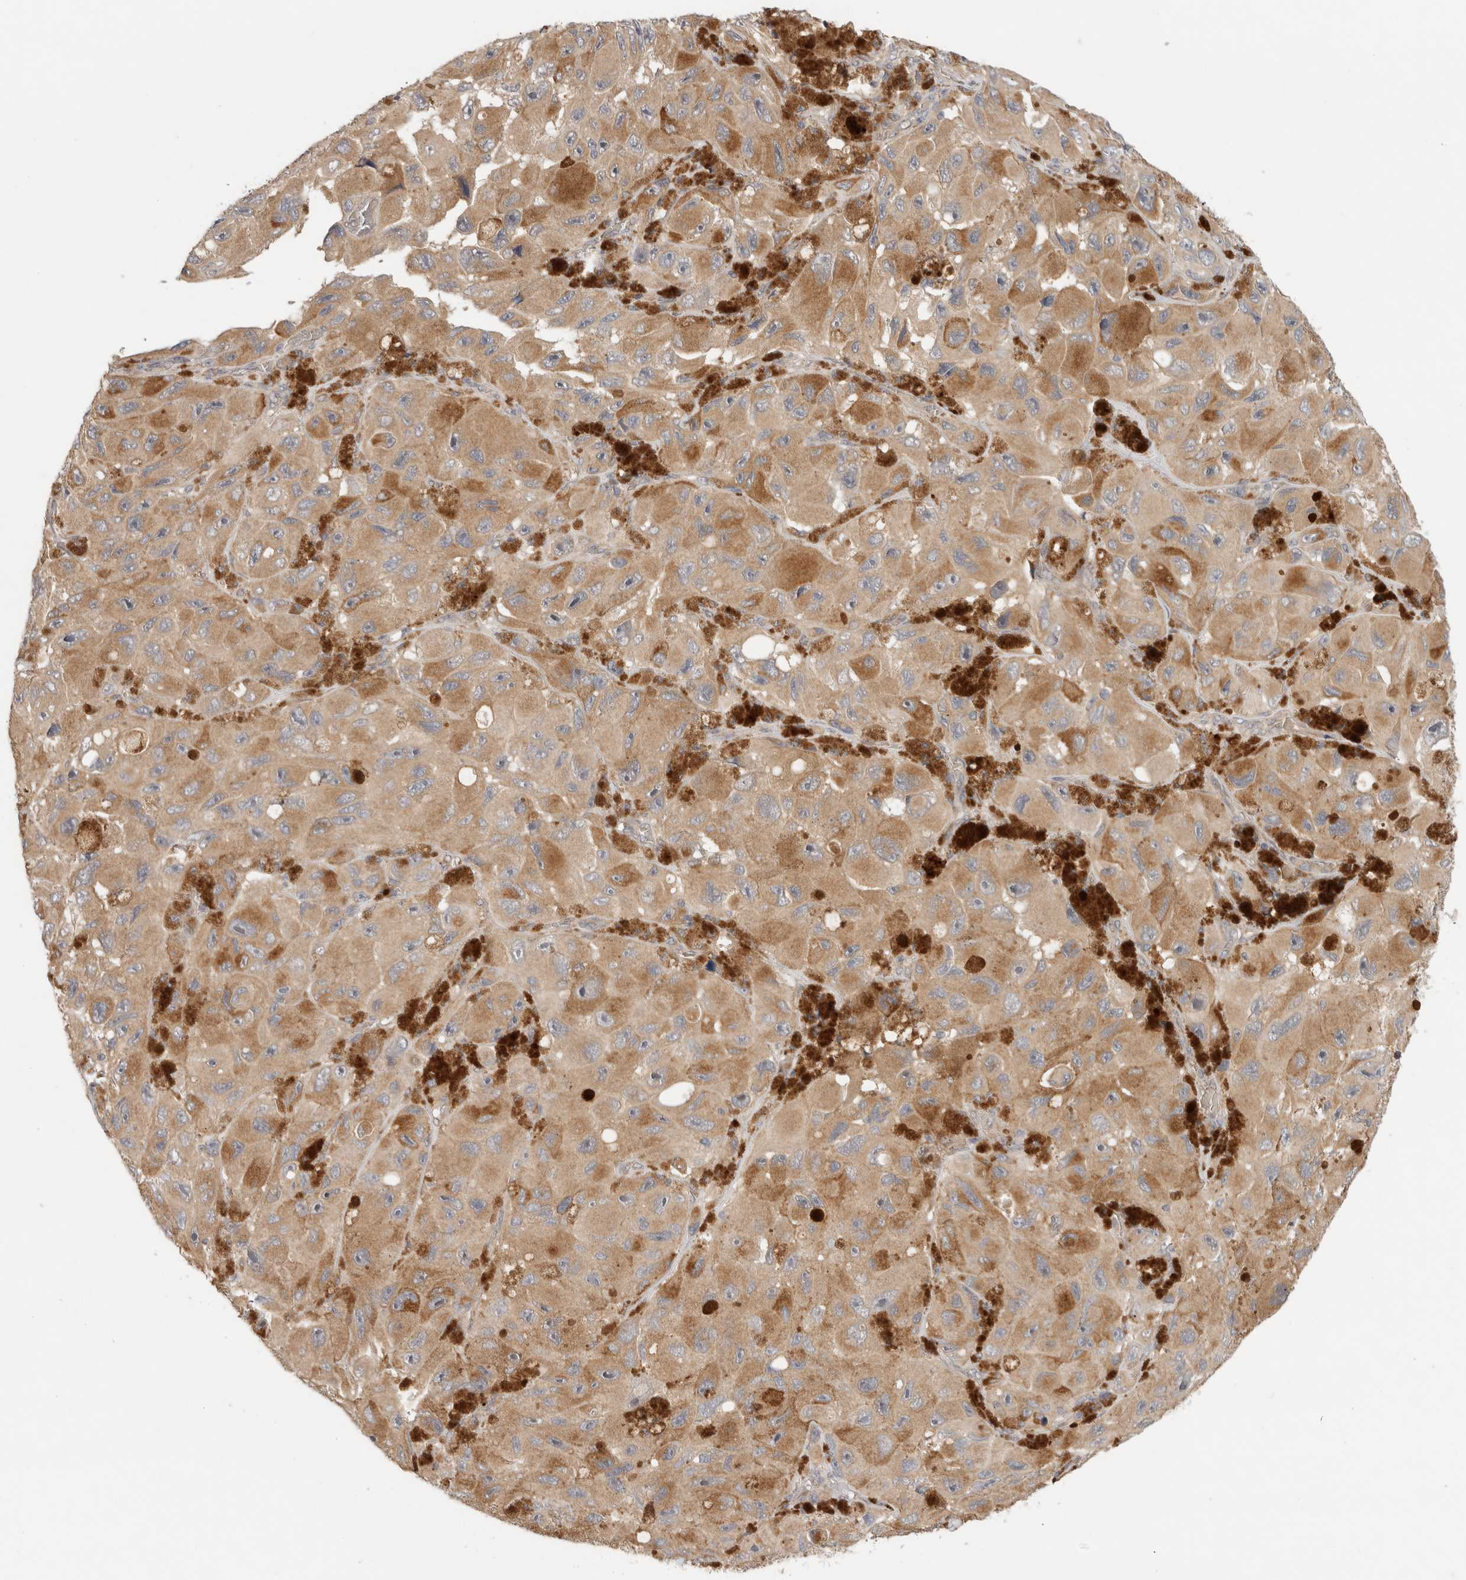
{"staining": {"intensity": "moderate", "quantity": ">75%", "location": "cytoplasmic/membranous"}, "tissue": "melanoma", "cell_type": "Tumor cells", "image_type": "cancer", "snomed": [{"axis": "morphology", "description": "Malignant melanoma, NOS"}, {"axis": "topography", "description": "Skin"}], "caption": "Melanoma stained with immunohistochemistry (IHC) reveals moderate cytoplasmic/membranous staining in approximately >75% of tumor cells. Using DAB (brown) and hematoxylin (blue) stains, captured at high magnification using brightfield microscopy.", "gene": "SGK1", "patient": {"sex": "female", "age": 73}}